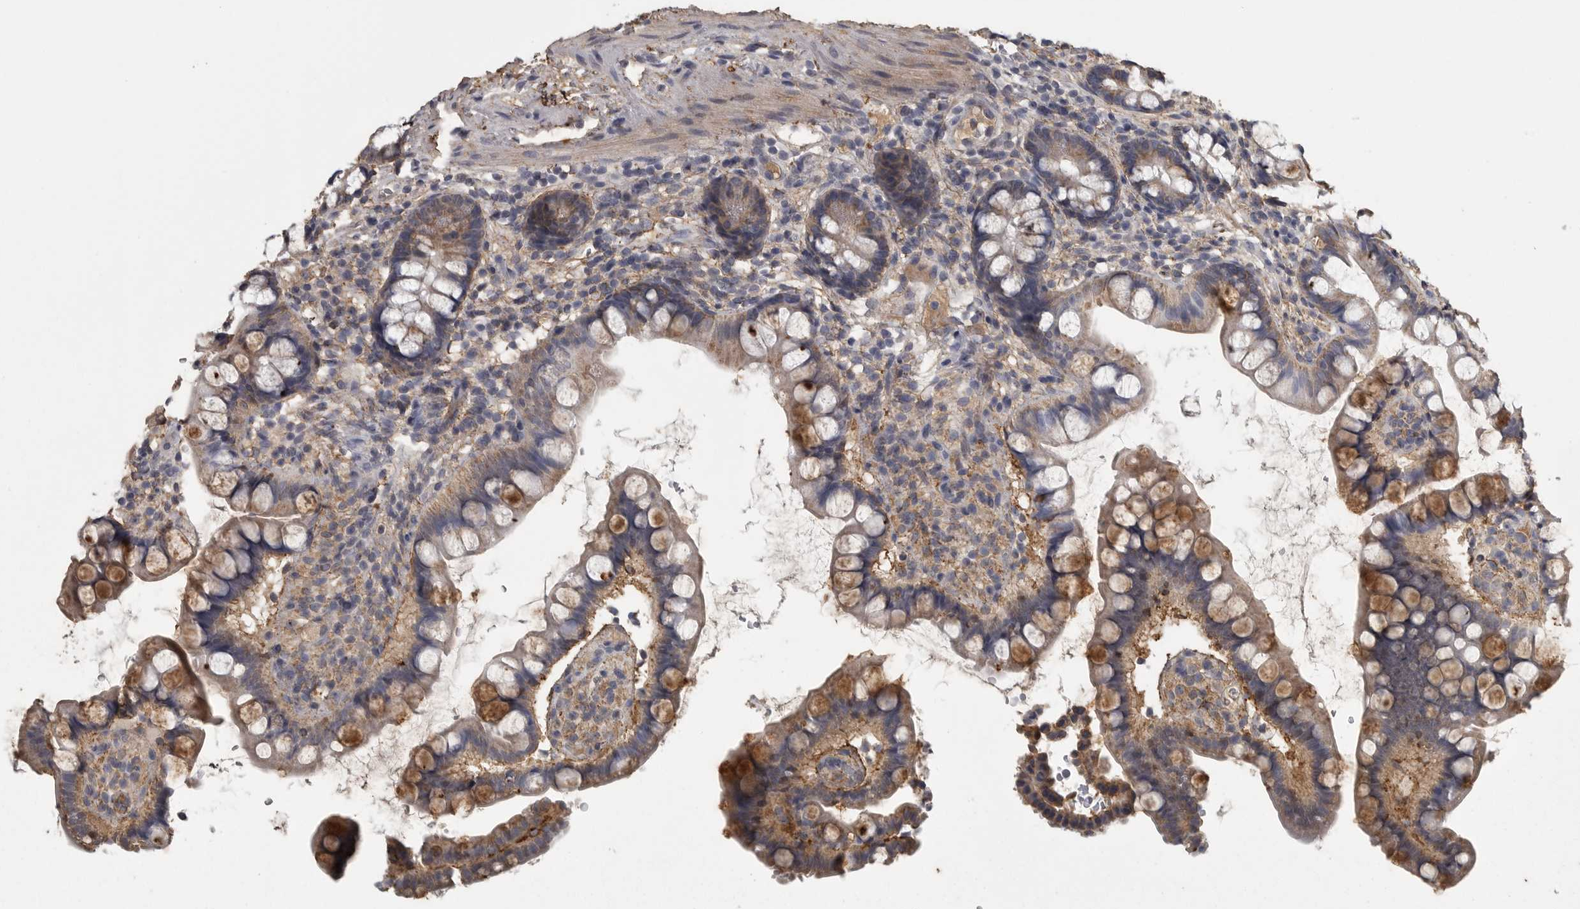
{"staining": {"intensity": "moderate", "quantity": ">75%", "location": "cytoplasmic/membranous"}, "tissue": "small intestine", "cell_type": "Glandular cells", "image_type": "normal", "snomed": [{"axis": "morphology", "description": "Normal tissue, NOS"}, {"axis": "topography", "description": "Smooth muscle"}, {"axis": "topography", "description": "Small intestine"}], "caption": "This is a histology image of IHC staining of normal small intestine, which shows moderate staining in the cytoplasmic/membranous of glandular cells.", "gene": "FRK", "patient": {"sex": "female", "age": 84}}